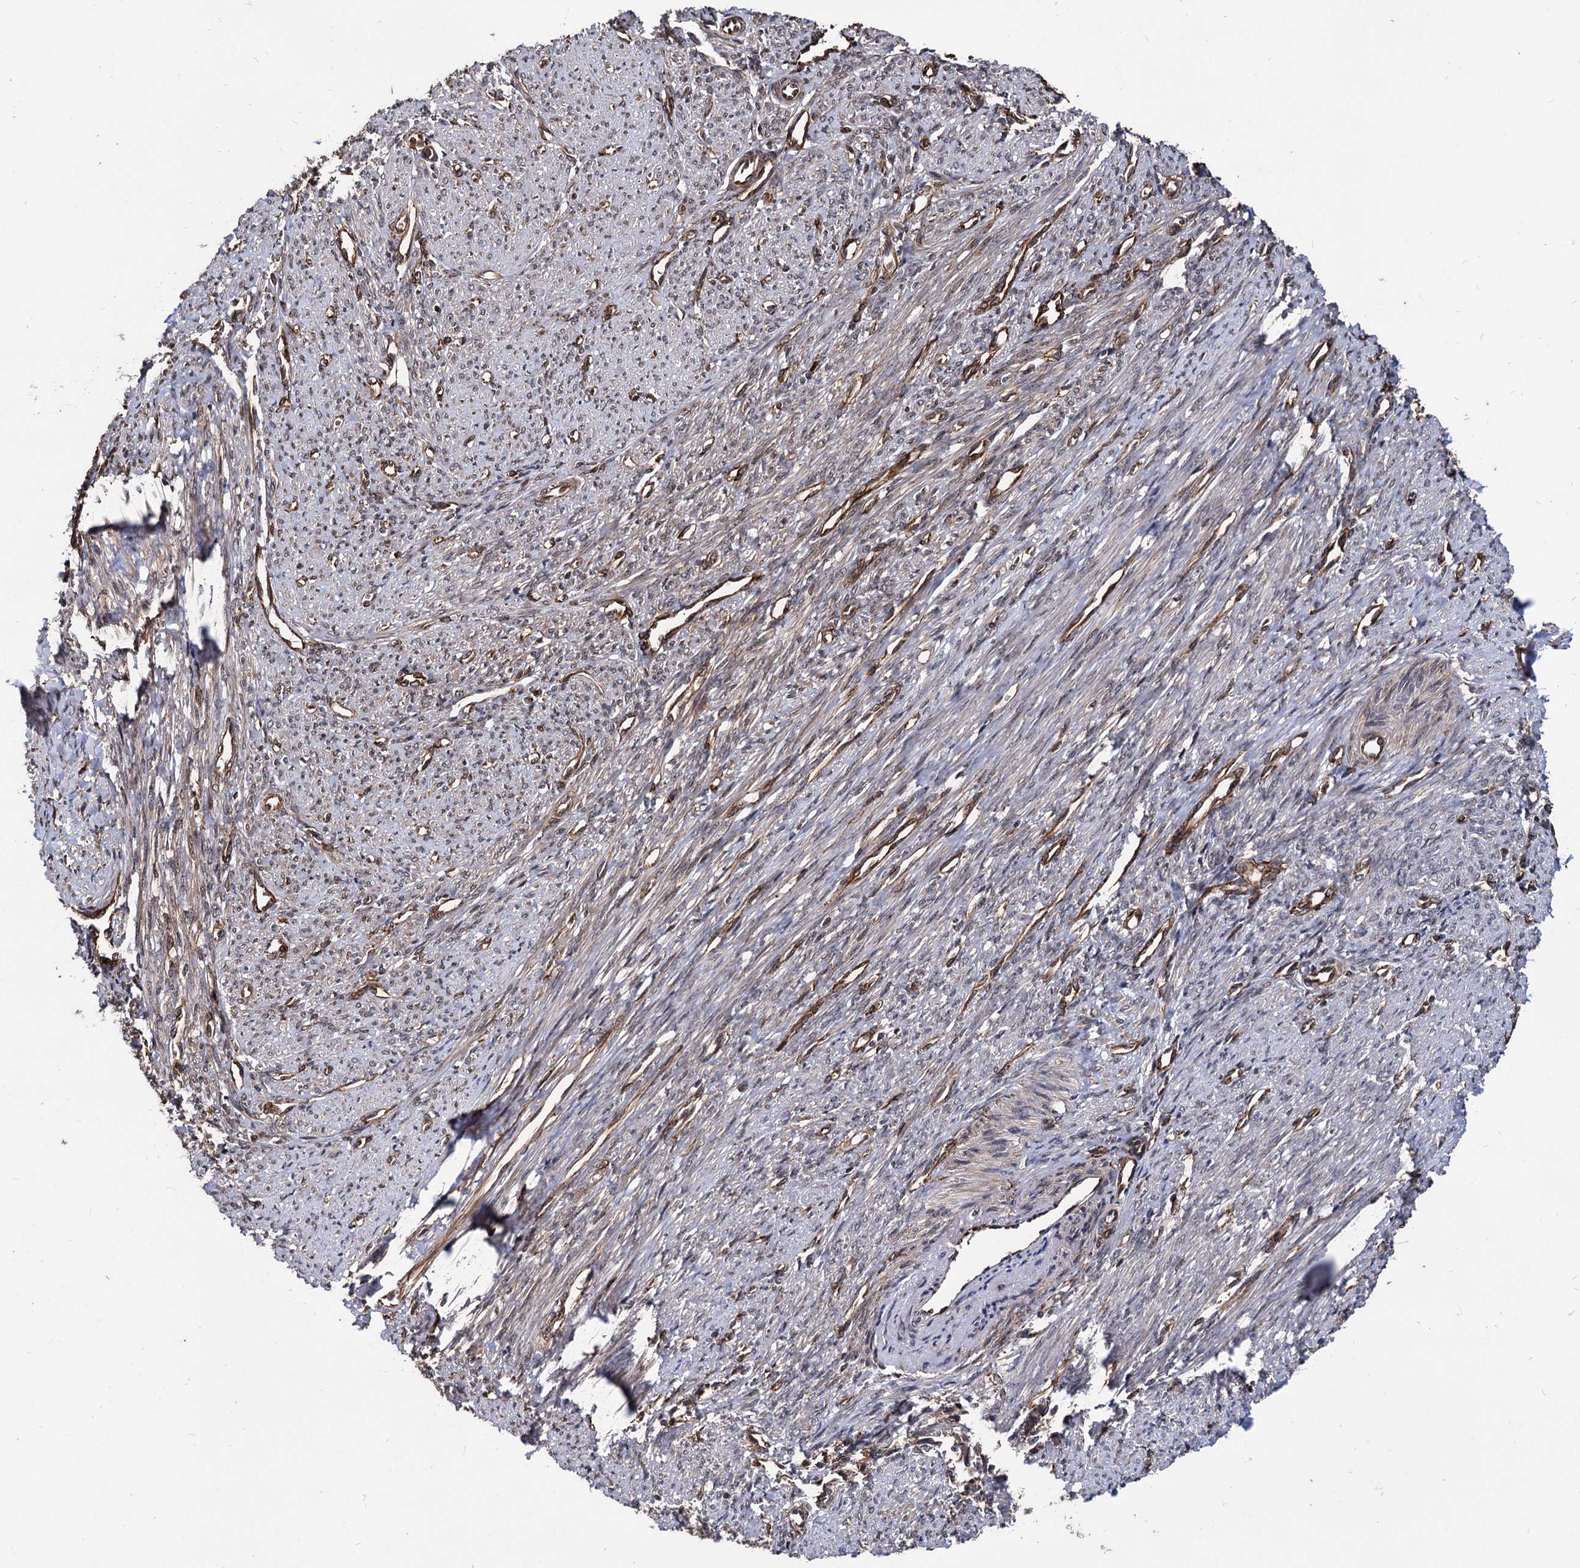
{"staining": {"intensity": "moderate", "quantity": "25%-75%", "location": "cytoplasmic/membranous,nuclear"}, "tissue": "smooth muscle", "cell_type": "Smooth muscle cells", "image_type": "normal", "snomed": [{"axis": "morphology", "description": "Normal tissue, NOS"}, {"axis": "topography", "description": "Smooth muscle"}, {"axis": "topography", "description": "Uterus"}], "caption": "Normal smooth muscle was stained to show a protein in brown. There is medium levels of moderate cytoplasmic/membranous,nuclear expression in about 25%-75% of smooth muscle cells. (DAB IHC with brightfield microscopy, high magnification).", "gene": "ANKRD12", "patient": {"sex": "female", "age": 59}}